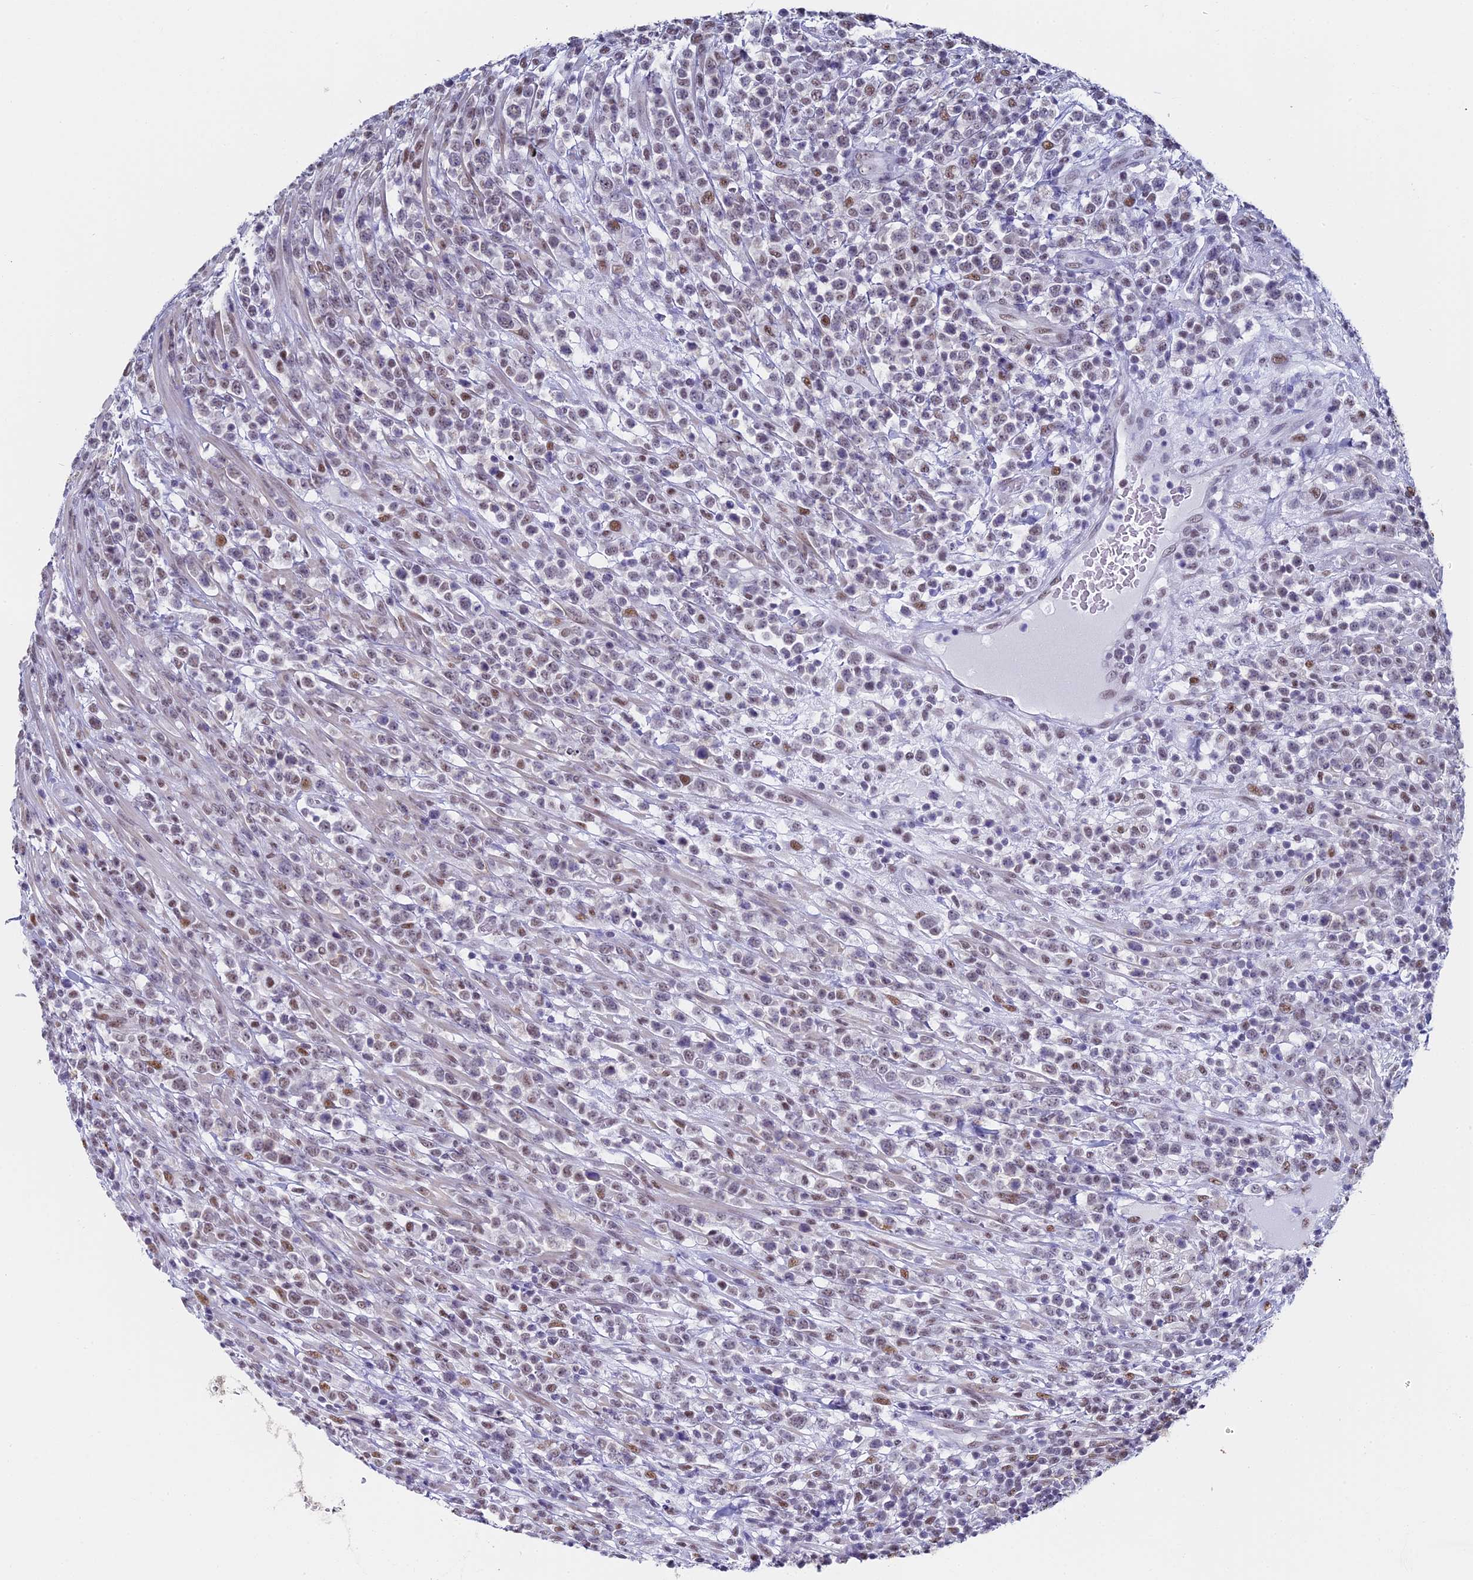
{"staining": {"intensity": "moderate", "quantity": "<25%", "location": "nuclear"}, "tissue": "lymphoma", "cell_type": "Tumor cells", "image_type": "cancer", "snomed": [{"axis": "morphology", "description": "Malignant lymphoma, non-Hodgkin's type, High grade"}, {"axis": "topography", "description": "Colon"}], "caption": "Immunohistochemical staining of high-grade malignant lymphoma, non-Hodgkin's type shows moderate nuclear protein positivity in approximately <25% of tumor cells.", "gene": "CD2BP2", "patient": {"sex": "female", "age": 53}}